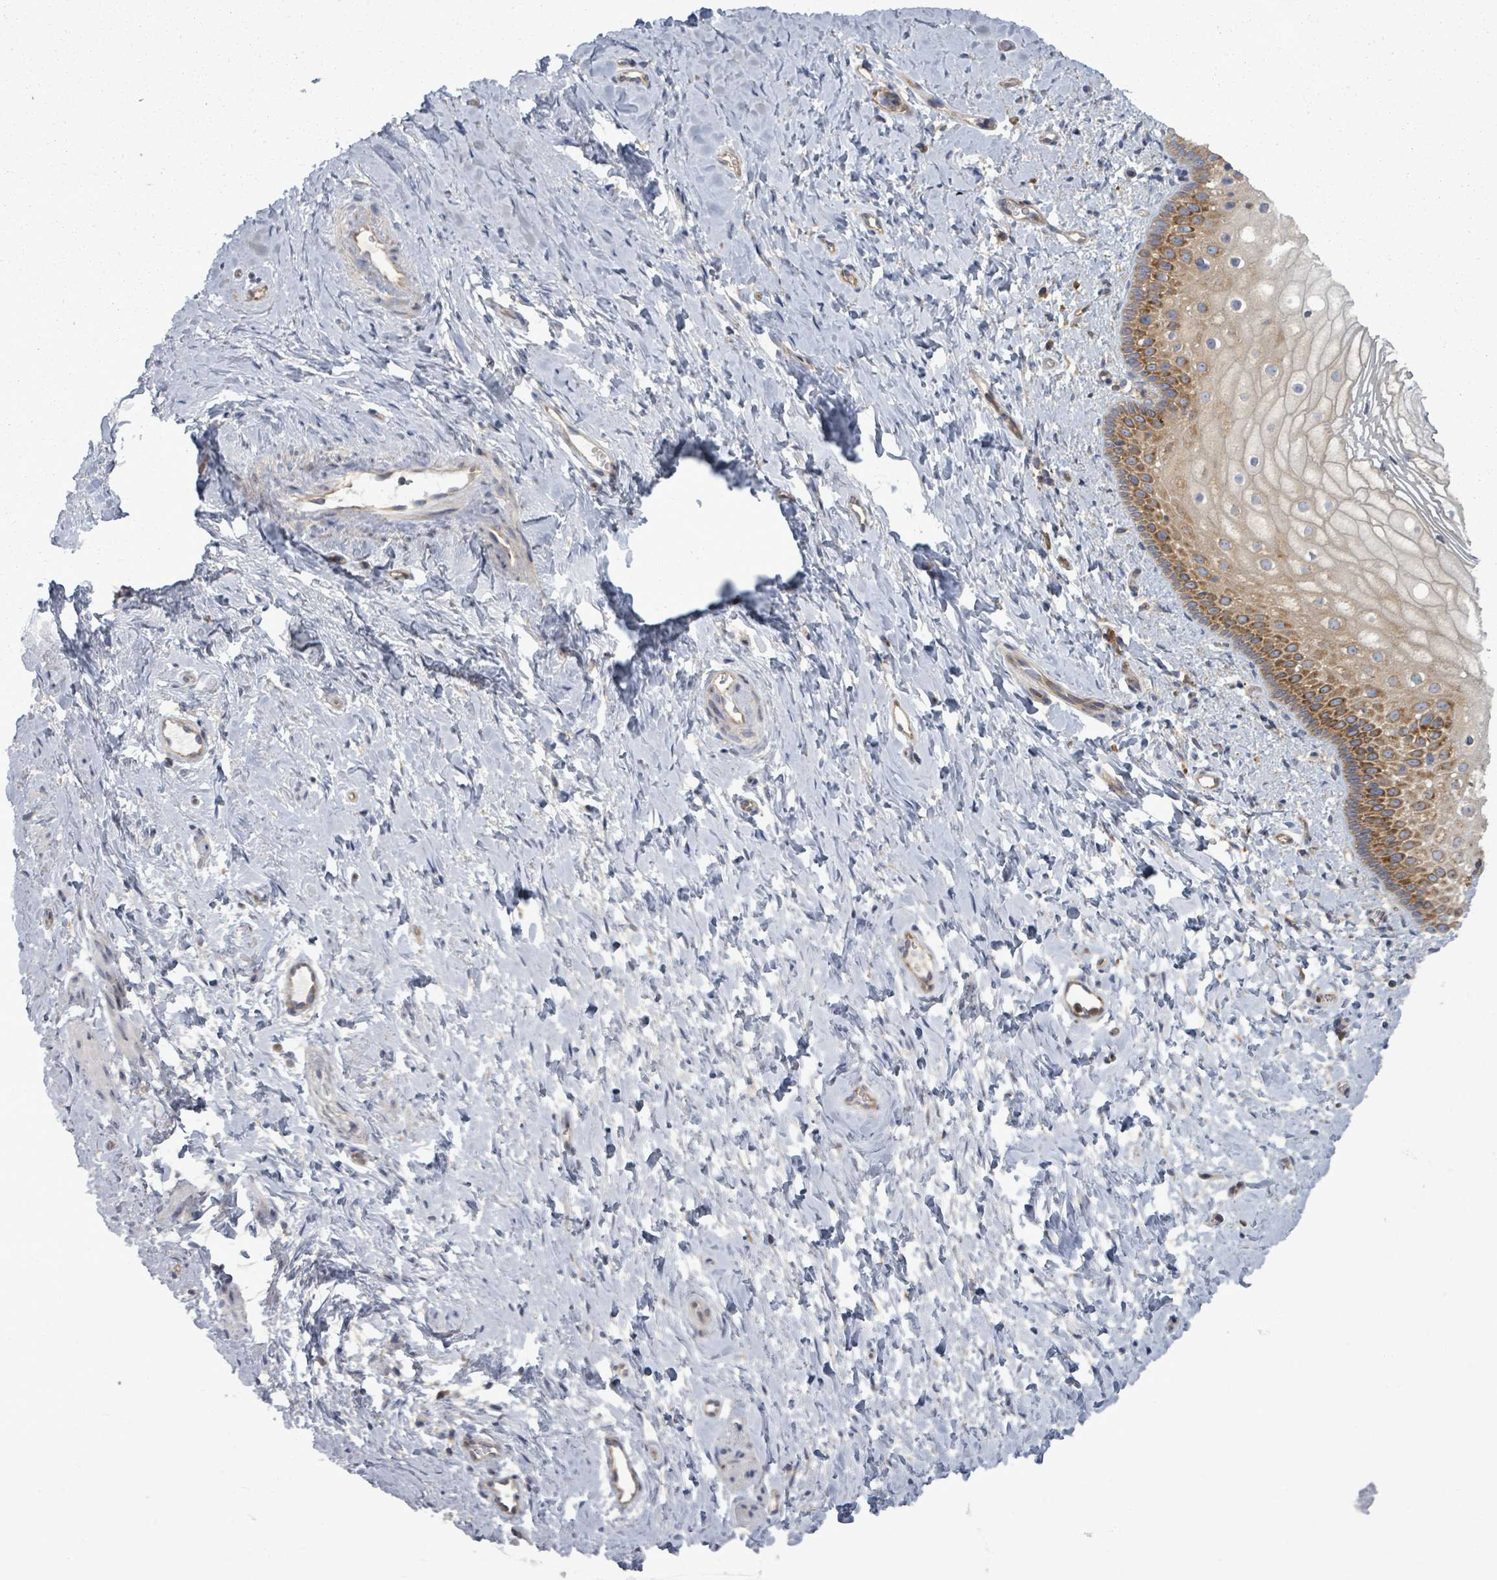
{"staining": {"intensity": "strong", "quantity": "25%-75%", "location": "cytoplasmic/membranous"}, "tissue": "vagina", "cell_type": "Squamous epithelial cells", "image_type": "normal", "snomed": [{"axis": "morphology", "description": "Normal tissue, NOS"}, {"axis": "topography", "description": "Vagina"}], "caption": "The micrograph reveals staining of unremarkable vagina, revealing strong cytoplasmic/membranous protein staining (brown color) within squamous epithelial cells. Immunohistochemistry (ihc) stains the protein in brown and the nuclei are stained blue.", "gene": "EIF3CL", "patient": {"sex": "female", "age": 56}}